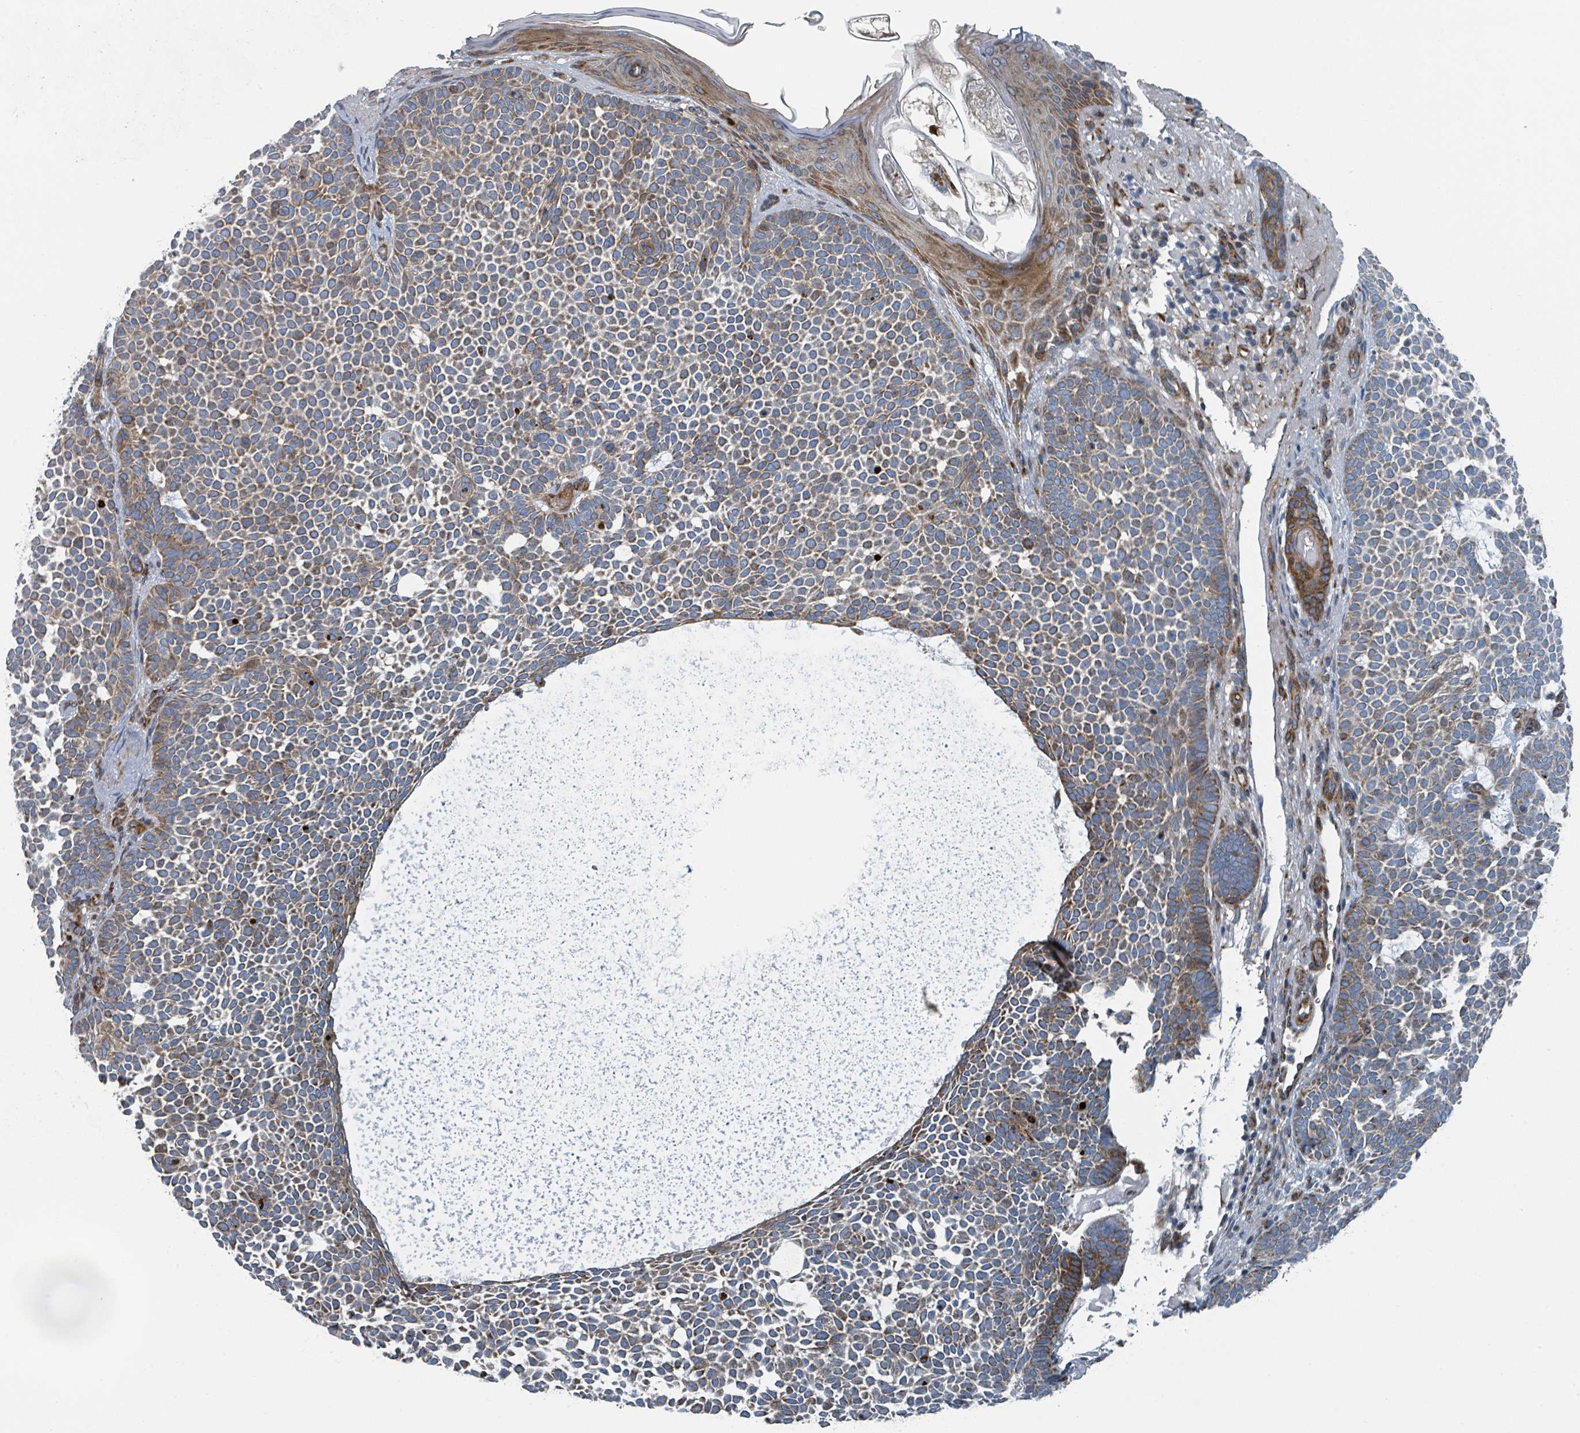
{"staining": {"intensity": "moderate", "quantity": "25%-75%", "location": "cytoplasmic/membranous"}, "tissue": "skin cancer", "cell_type": "Tumor cells", "image_type": "cancer", "snomed": [{"axis": "morphology", "description": "Basal cell carcinoma"}, {"axis": "topography", "description": "Skin"}], "caption": "A brown stain shows moderate cytoplasmic/membranous positivity of a protein in basal cell carcinoma (skin) tumor cells.", "gene": "DIPK2A", "patient": {"sex": "female", "age": 77}}